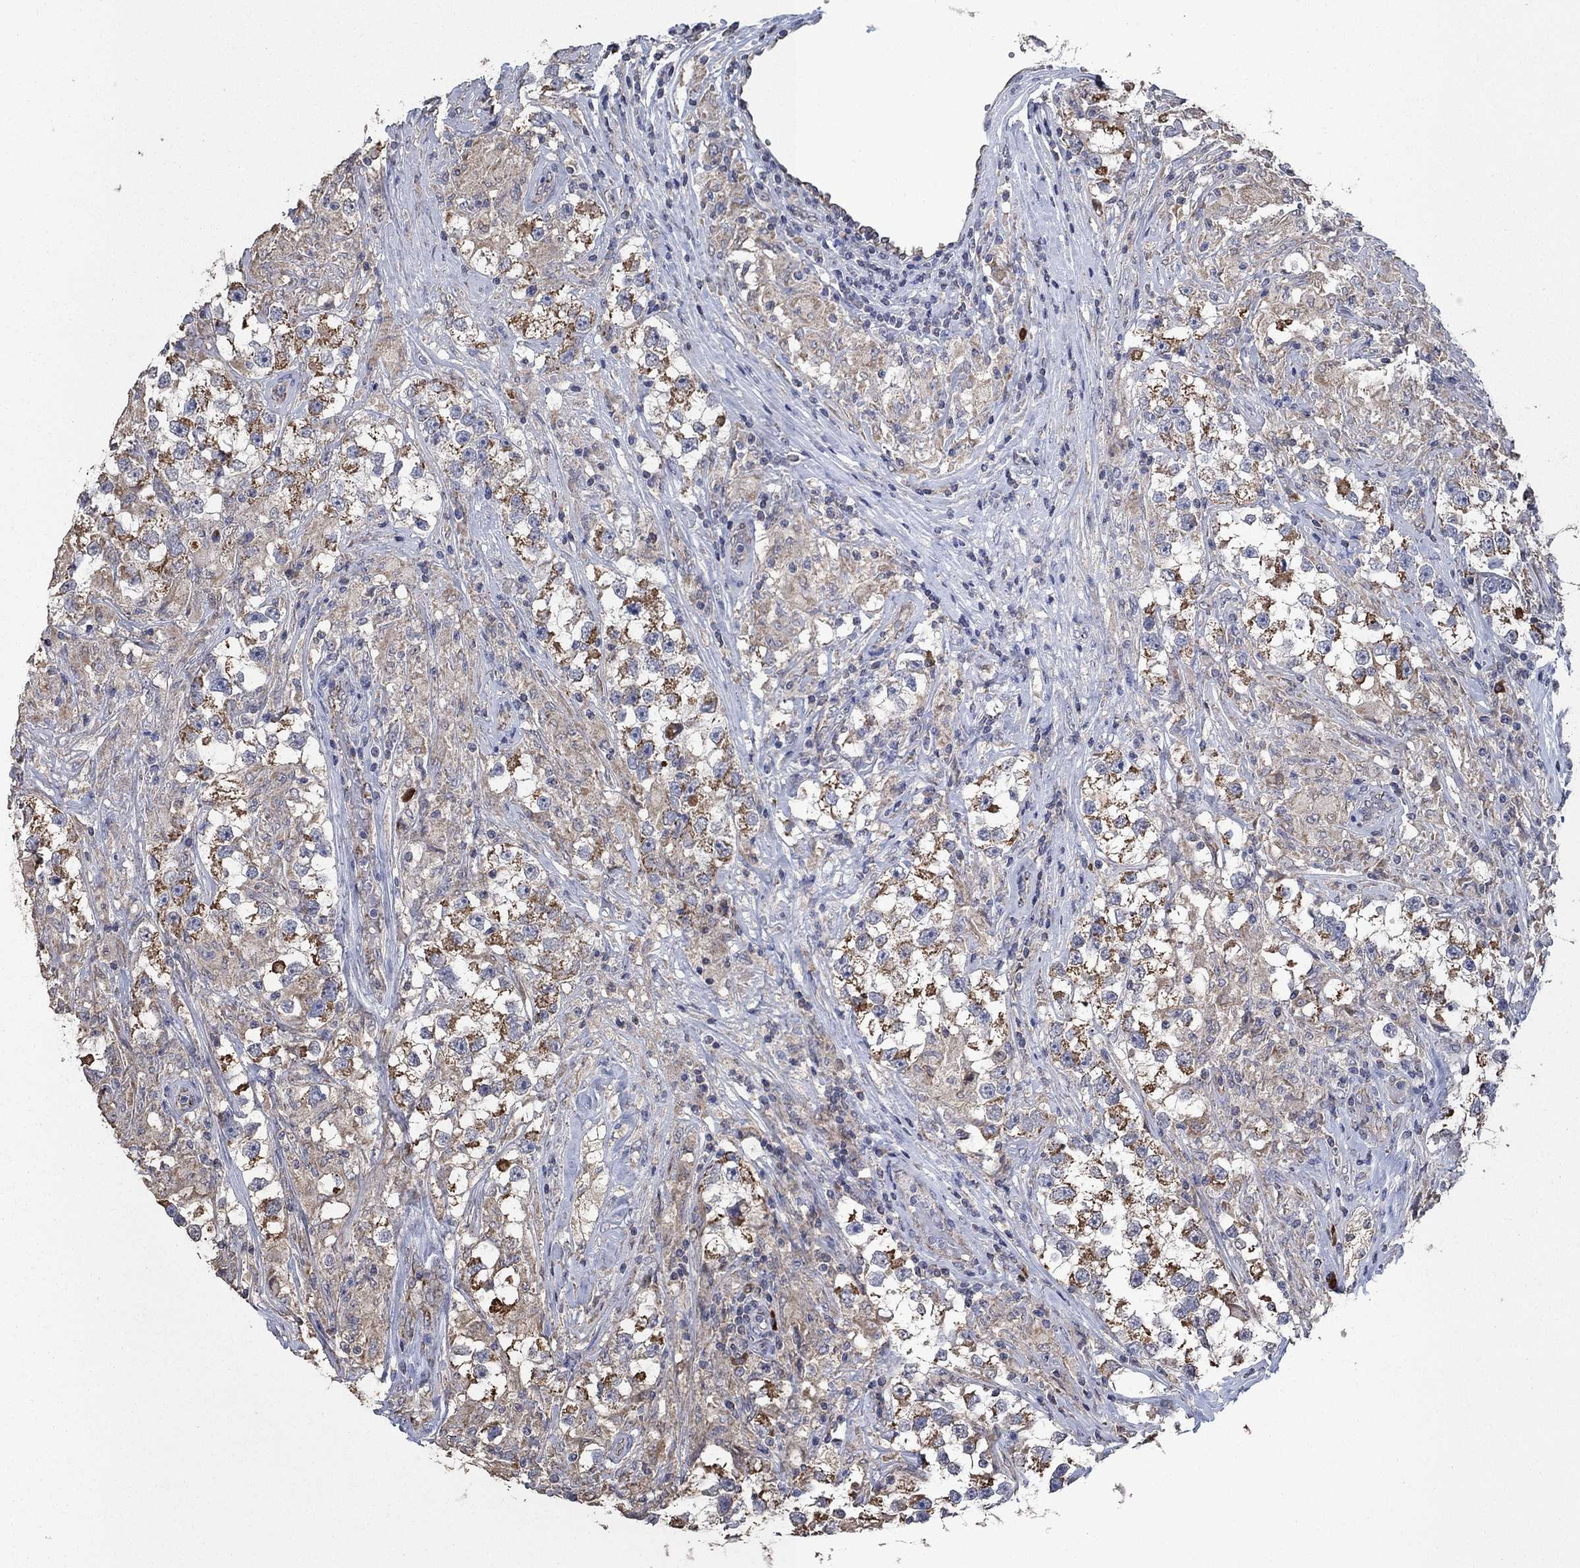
{"staining": {"intensity": "weak", "quantity": ">75%", "location": "cytoplasmic/membranous"}, "tissue": "testis cancer", "cell_type": "Tumor cells", "image_type": "cancer", "snomed": [{"axis": "morphology", "description": "Seminoma, NOS"}, {"axis": "topography", "description": "Testis"}], "caption": "Protein staining of testis cancer tissue reveals weak cytoplasmic/membranous staining in approximately >75% of tumor cells. Using DAB (3,3'-diaminobenzidine) (brown) and hematoxylin (blue) stains, captured at high magnification using brightfield microscopy.", "gene": "HID1", "patient": {"sex": "male", "age": 46}}